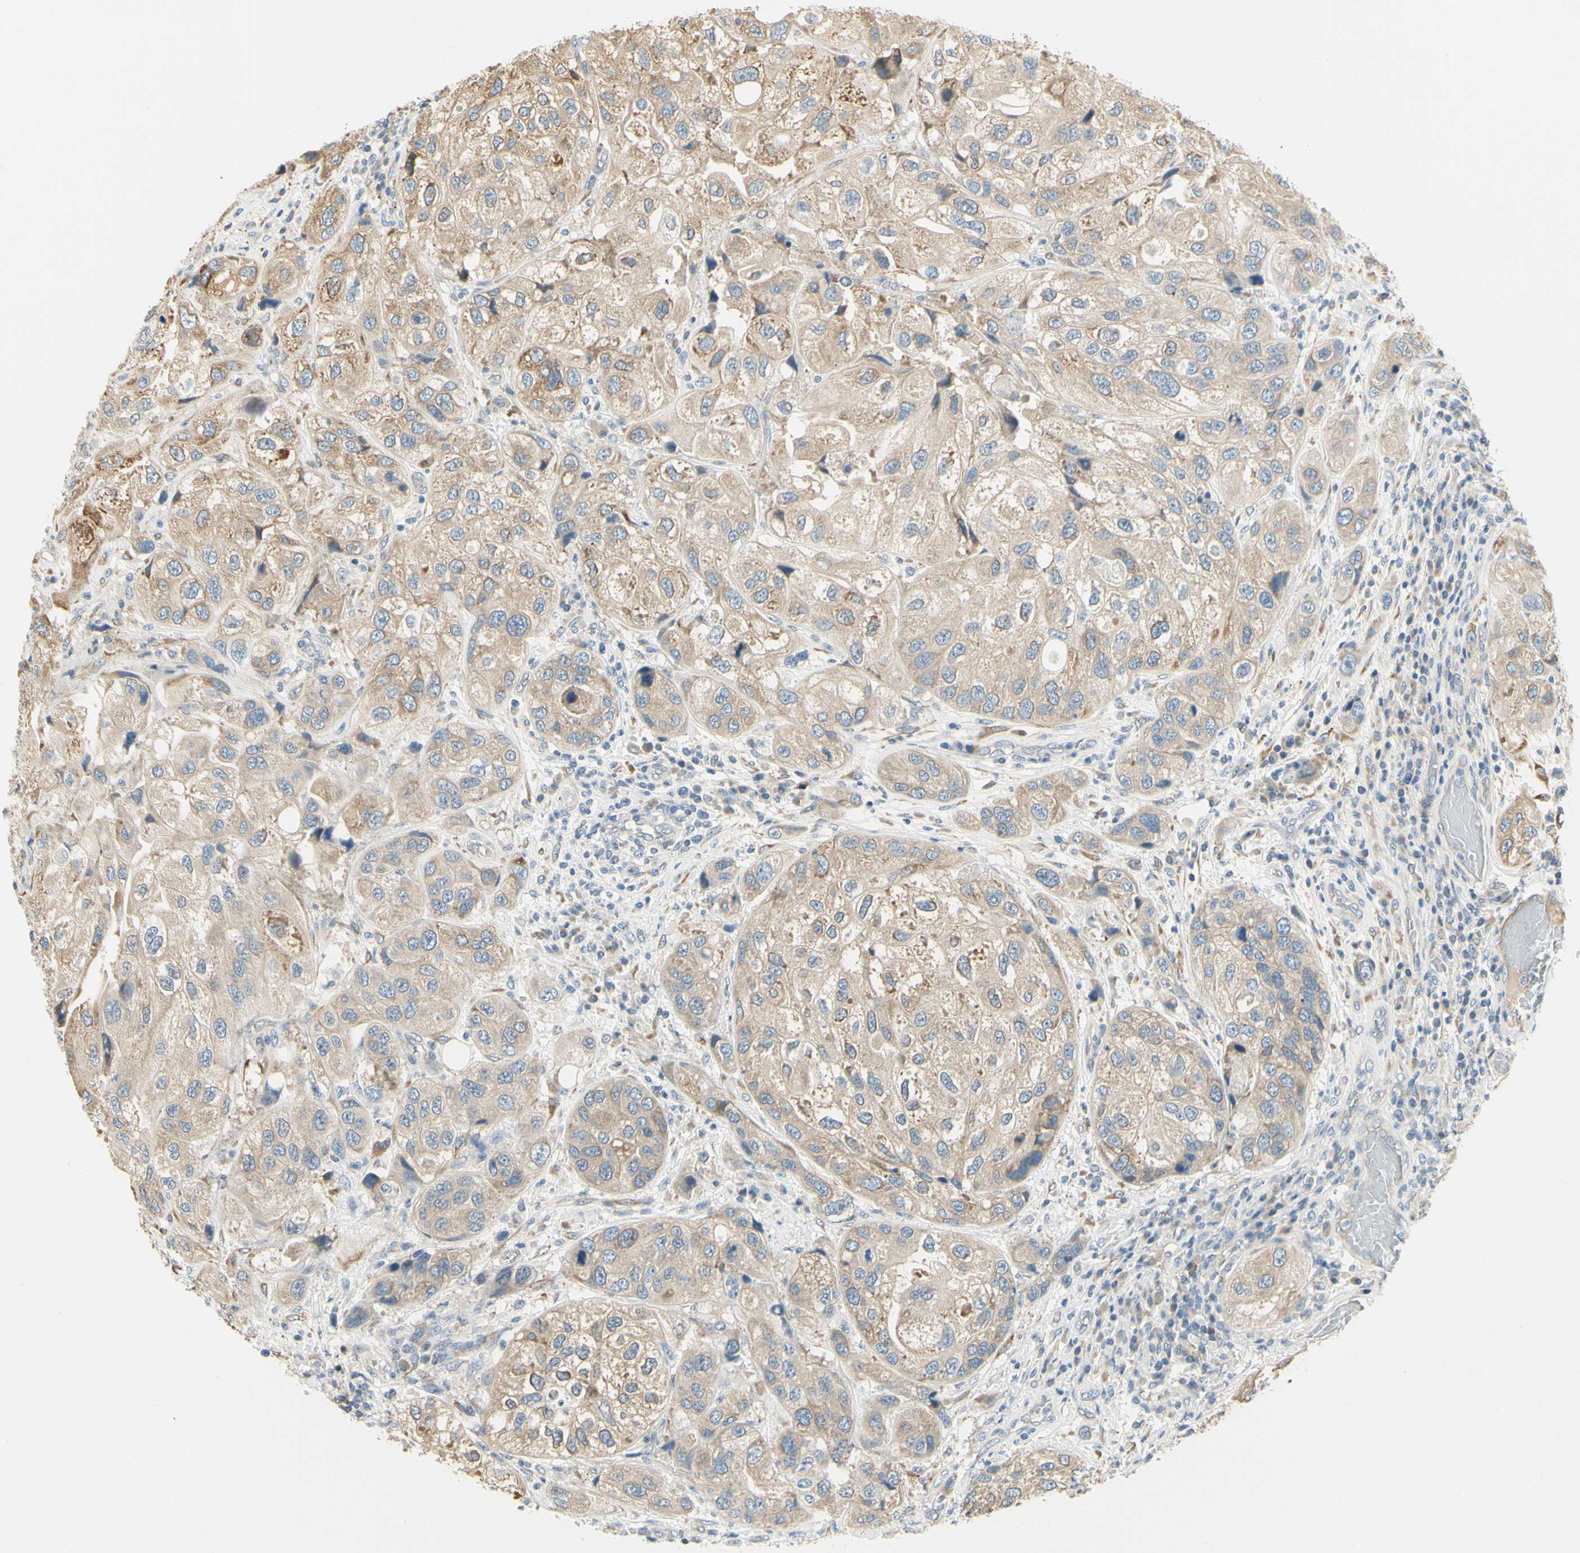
{"staining": {"intensity": "weak", "quantity": ">75%", "location": "cytoplasmic/membranous"}, "tissue": "urothelial cancer", "cell_type": "Tumor cells", "image_type": "cancer", "snomed": [{"axis": "morphology", "description": "Urothelial carcinoma, High grade"}, {"axis": "topography", "description": "Urinary bladder"}], "caption": "Urothelial cancer stained with a brown dye exhibits weak cytoplasmic/membranous positive staining in about >75% of tumor cells.", "gene": "IGDCC4", "patient": {"sex": "female", "age": 64}}